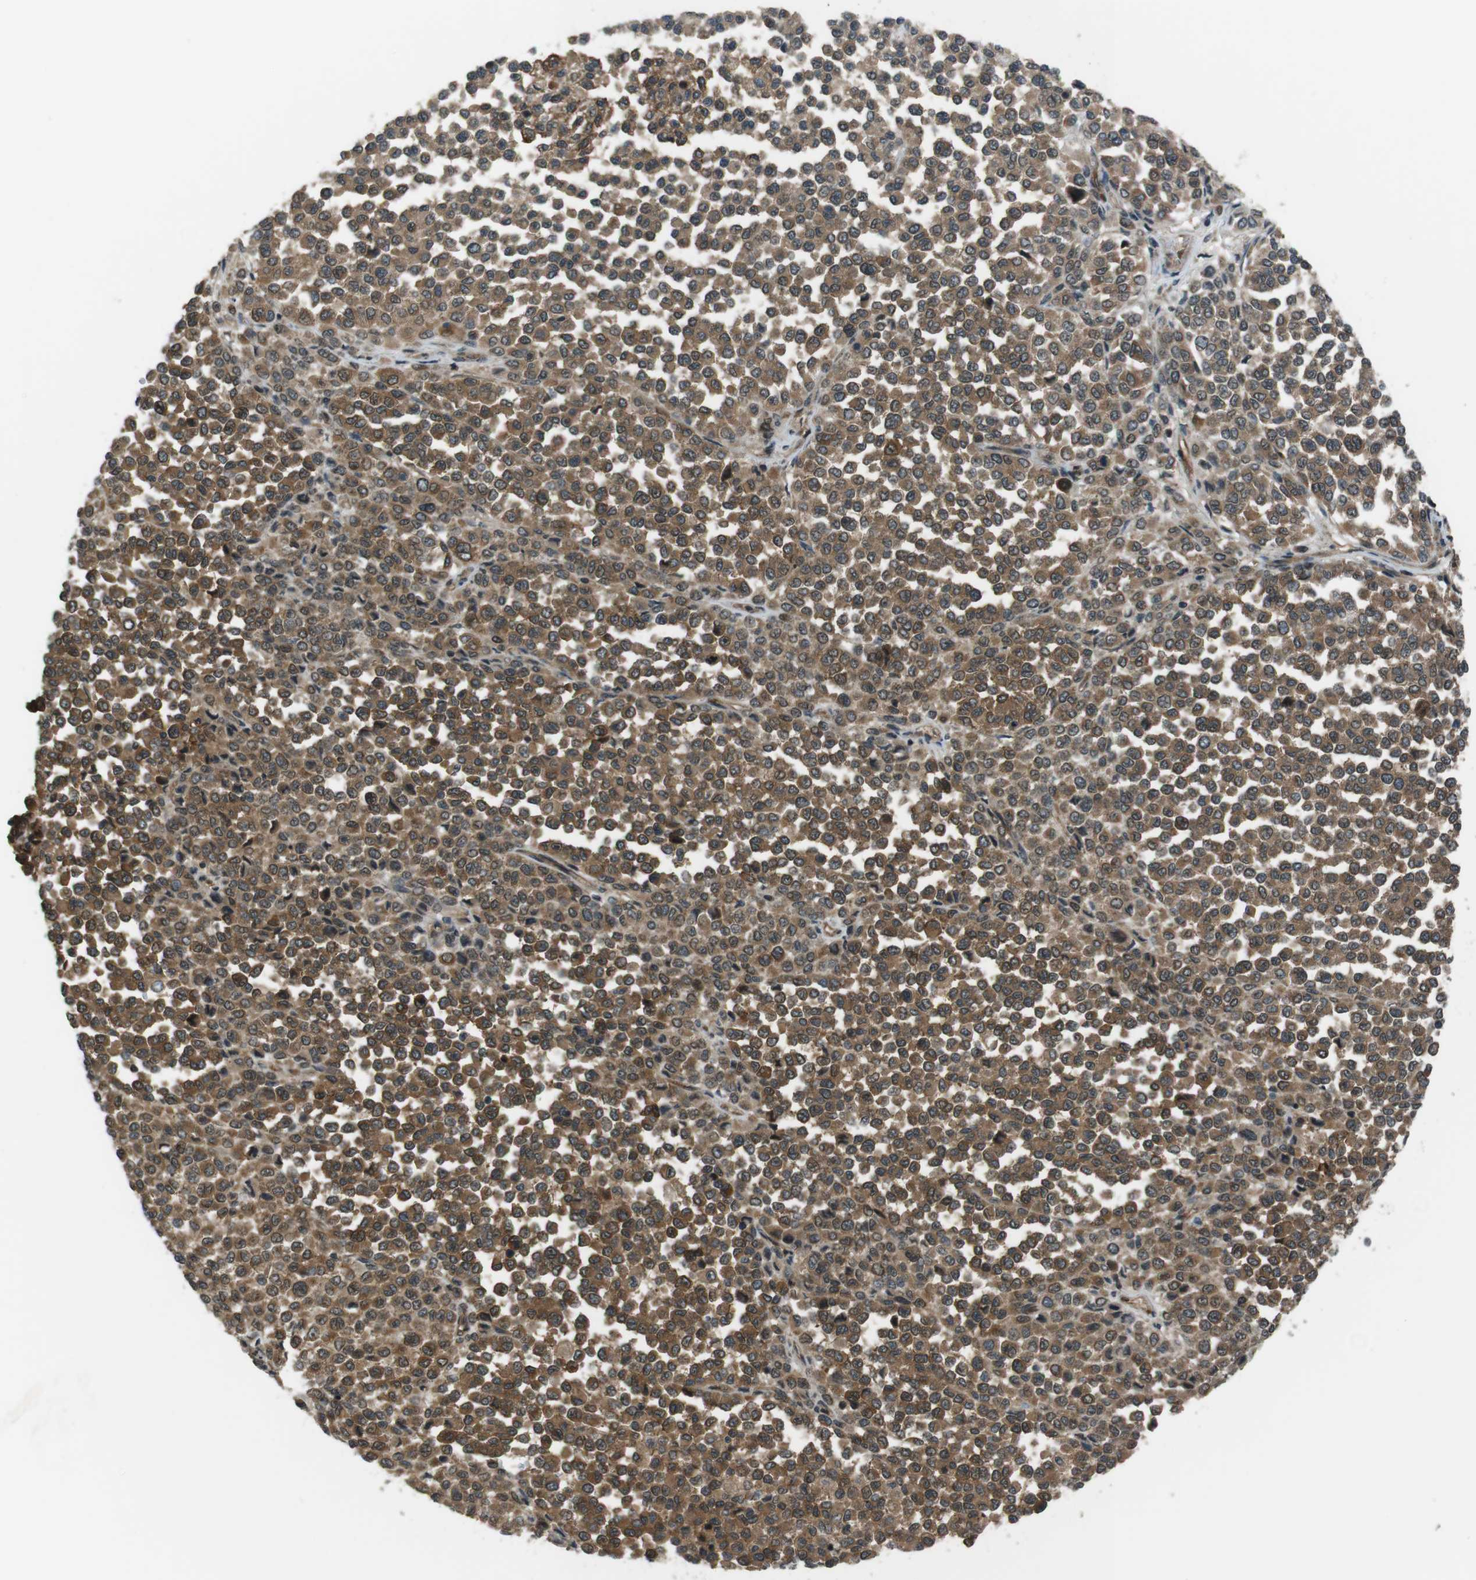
{"staining": {"intensity": "moderate", "quantity": ">75%", "location": "cytoplasmic/membranous,nuclear"}, "tissue": "melanoma", "cell_type": "Tumor cells", "image_type": "cancer", "snomed": [{"axis": "morphology", "description": "Malignant melanoma, Metastatic site"}, {"axis": "topography", "description": "Pancreas"}], "caption": "This micrograph displays malignant melanoma (metastatic site) stained with IHC to label a protein in brown. The cytoplasmic/membranous and nuclear of tumor cells show moderate positivity for the protein. Nuclei are counter-stained blue.", "gene": "TIAM2", "patient": {"sex": "female", "age": 30}}